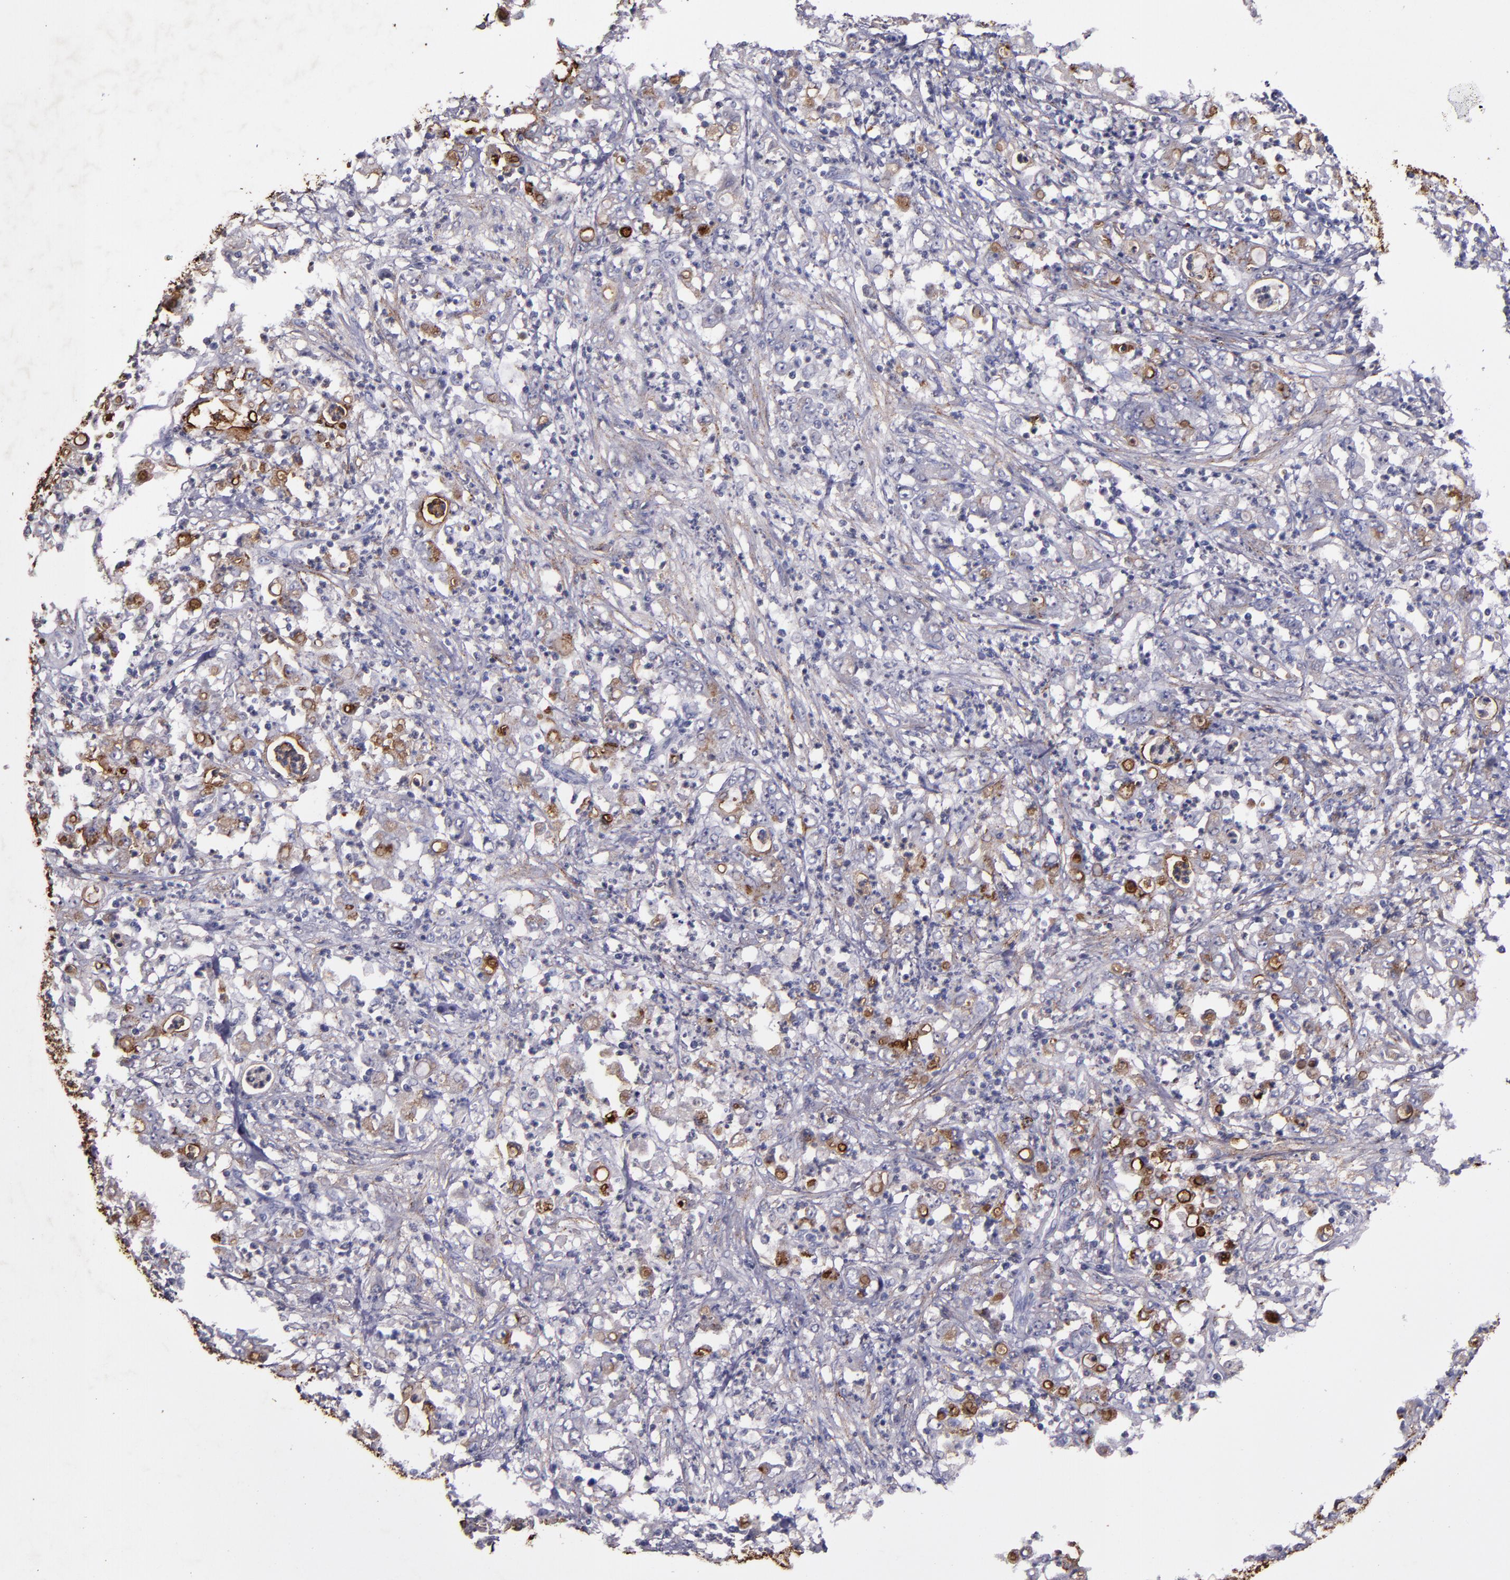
{"staining": {"intensity": "moderate", "quantity": "<25%", "location": "cytoplasmic/membranous"}, "tissue": "stomach cancer", "cell_type": "Tumor cells", "image_type": "cancer", "snomed": [{"axis": "morphology", "description": "Adenocarcinoma, NOS"}, {"axis": "topography", "description": "Stomach, lower"}], "caption": "Tumor cells exhibit low levels of moderate cytoplasmic/membranous expression in about <25% of cells in stomach cancer (adenocarcinoma).", "gene": "MFGE8", "patient": {"sex": "female", "age": 71}}